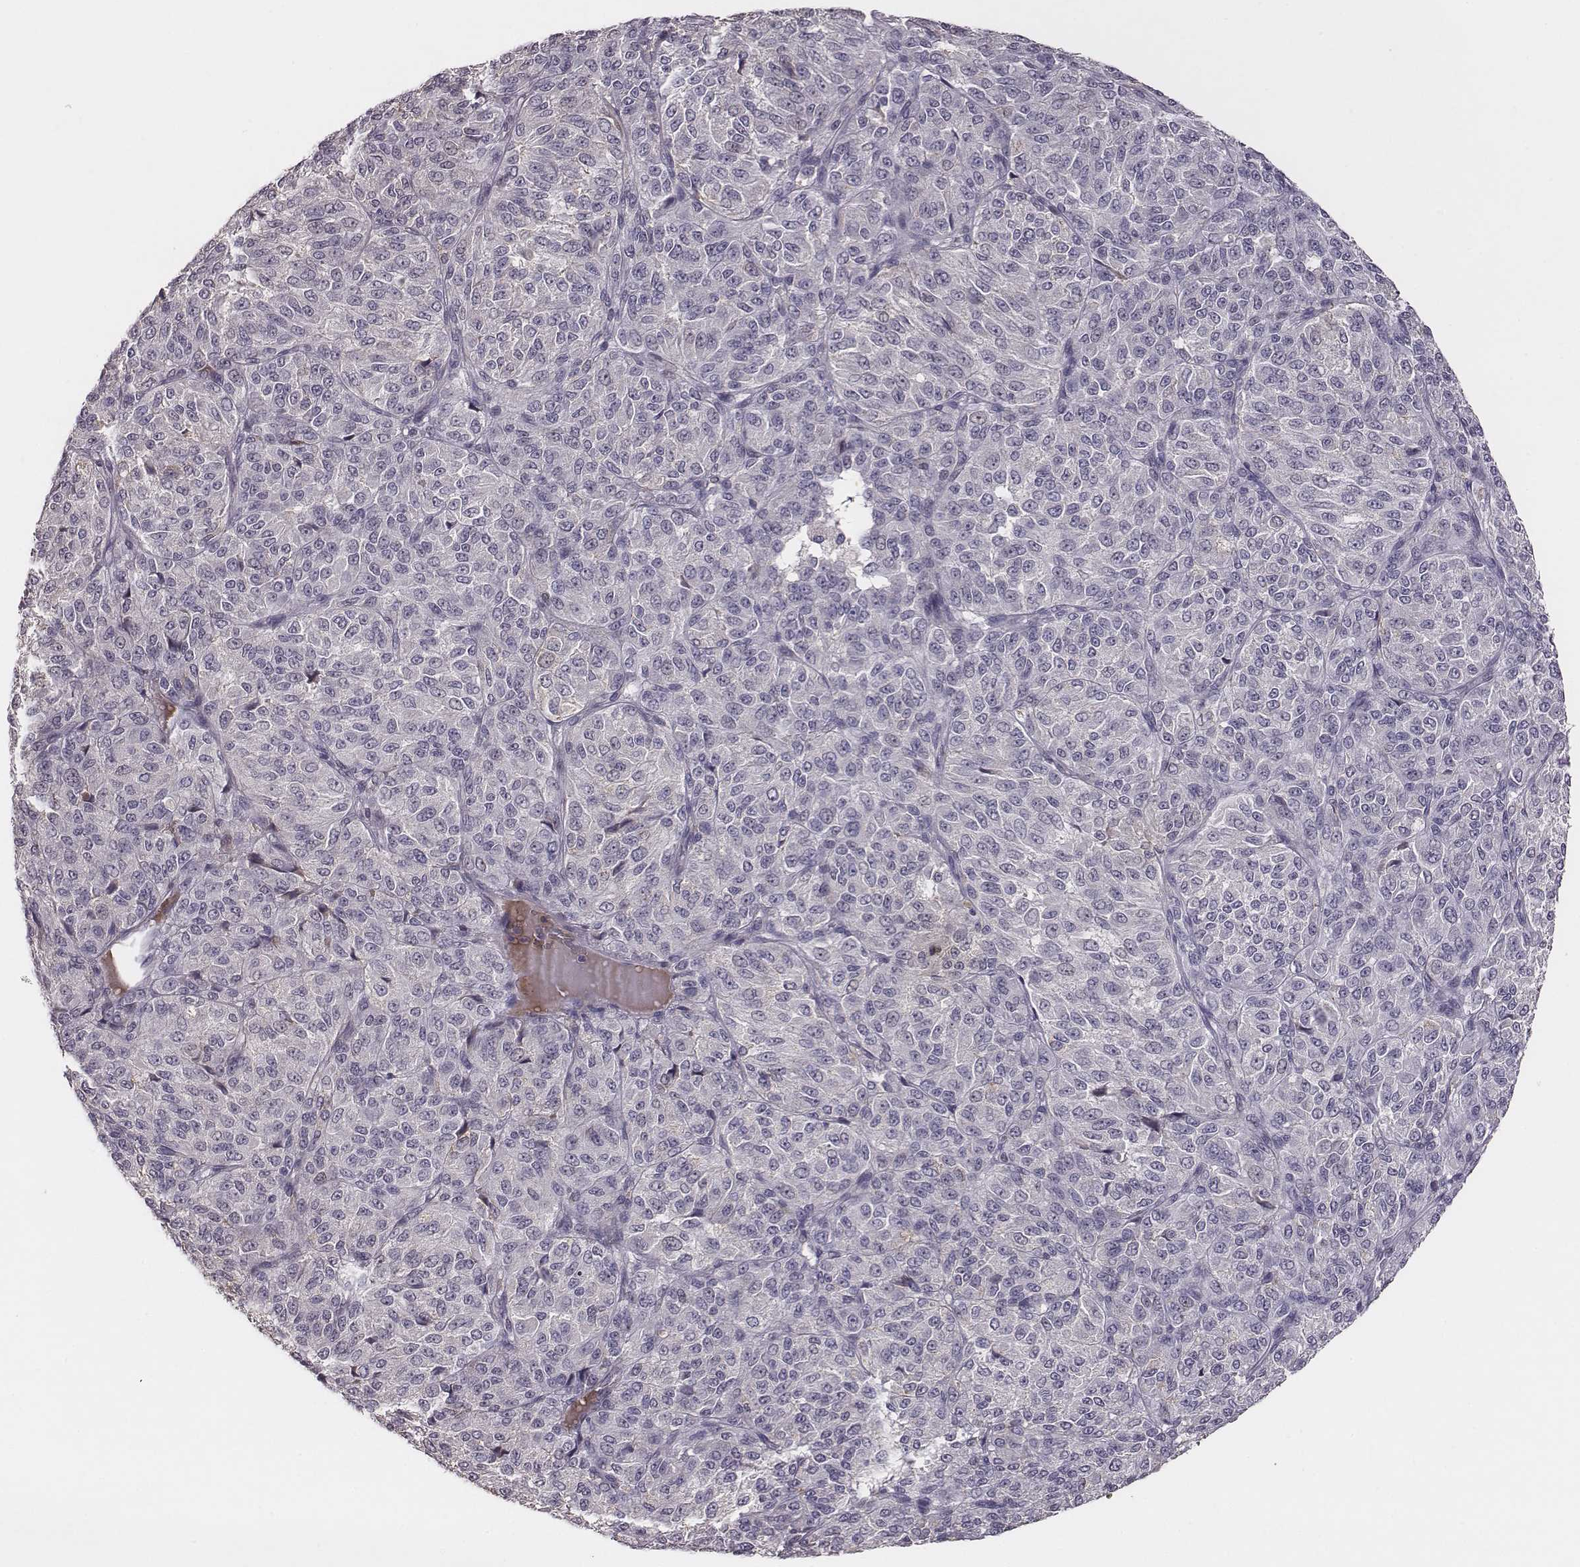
{"staining": {"intensity": "negative", "quantity": "none", "location": "none"}, "tissue": "melanoma", "cell_type": "Tumor cells", "image_type": "cancer", "snomed": [{"axis": "morphology", "description": "Malignant melanoma, Metastatic site"}, {"axis": "topography", "description": "Brain"}], "caption": "Tumor cells show no significant expression in malignant melanoma (metastatic site).", "gene": "SLC22A6", "patient": {"sex": "female", "age": 56}}